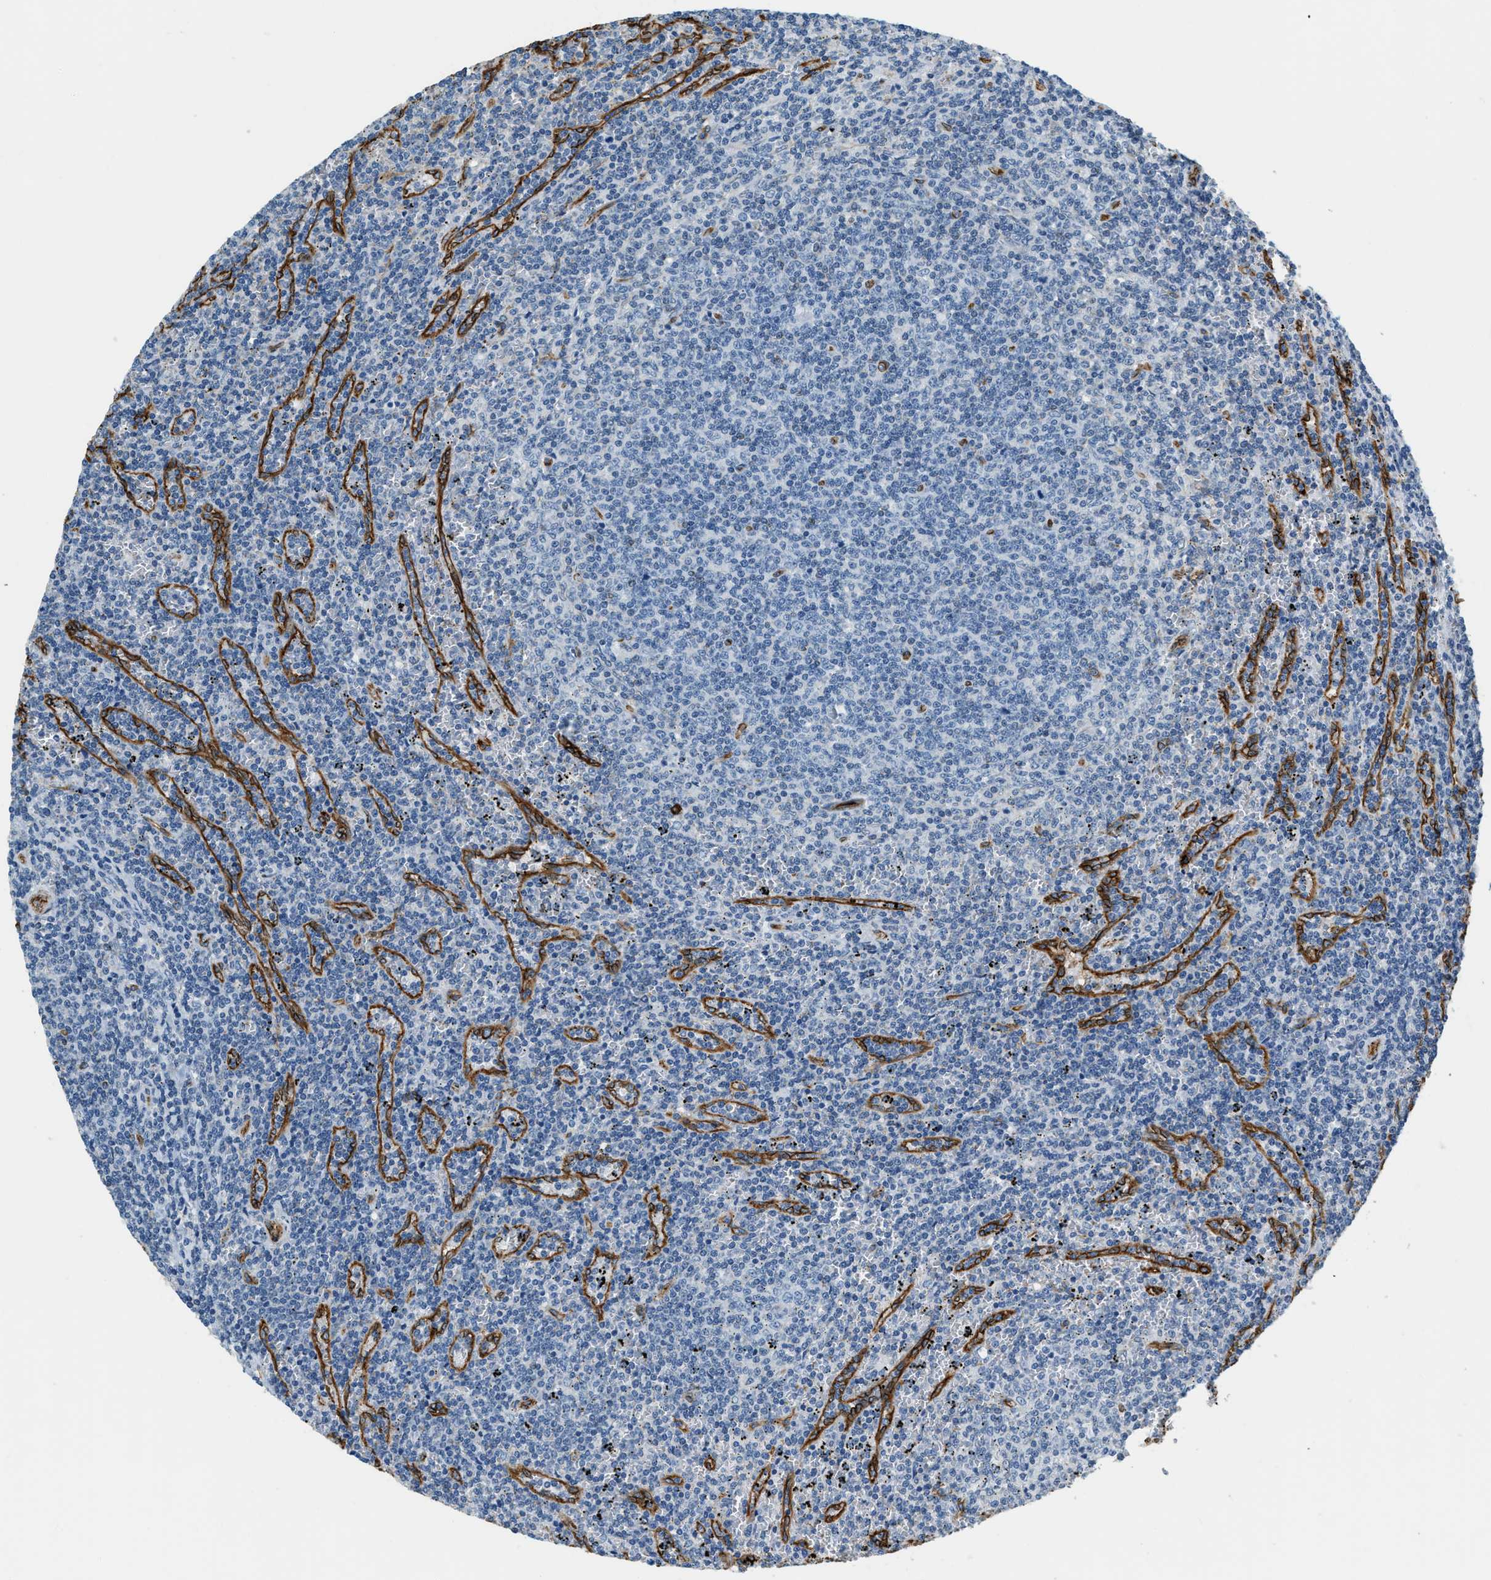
{"staining": {"intensity": "negative", "quantity": "none", "location": "none"}, "tissue": "lymphoma", "cell_type": "Tumor cells", "image_type": "cancer", "snomed": [{"axis": "morphology", "description": "Malignant lymphoma, non-Hodgkin's type, Low grade"}, {"axis": "topography", "description": "Spleen"}], "caption": "Immunohistochemistry (IHC) of human lymphoma reveals no expression in tumor cells. (Immunohistochemistry, brightfield microscopy, high magnification).", "gene": "TMEM43", "patient": {"sex": "female", "age": 50}}